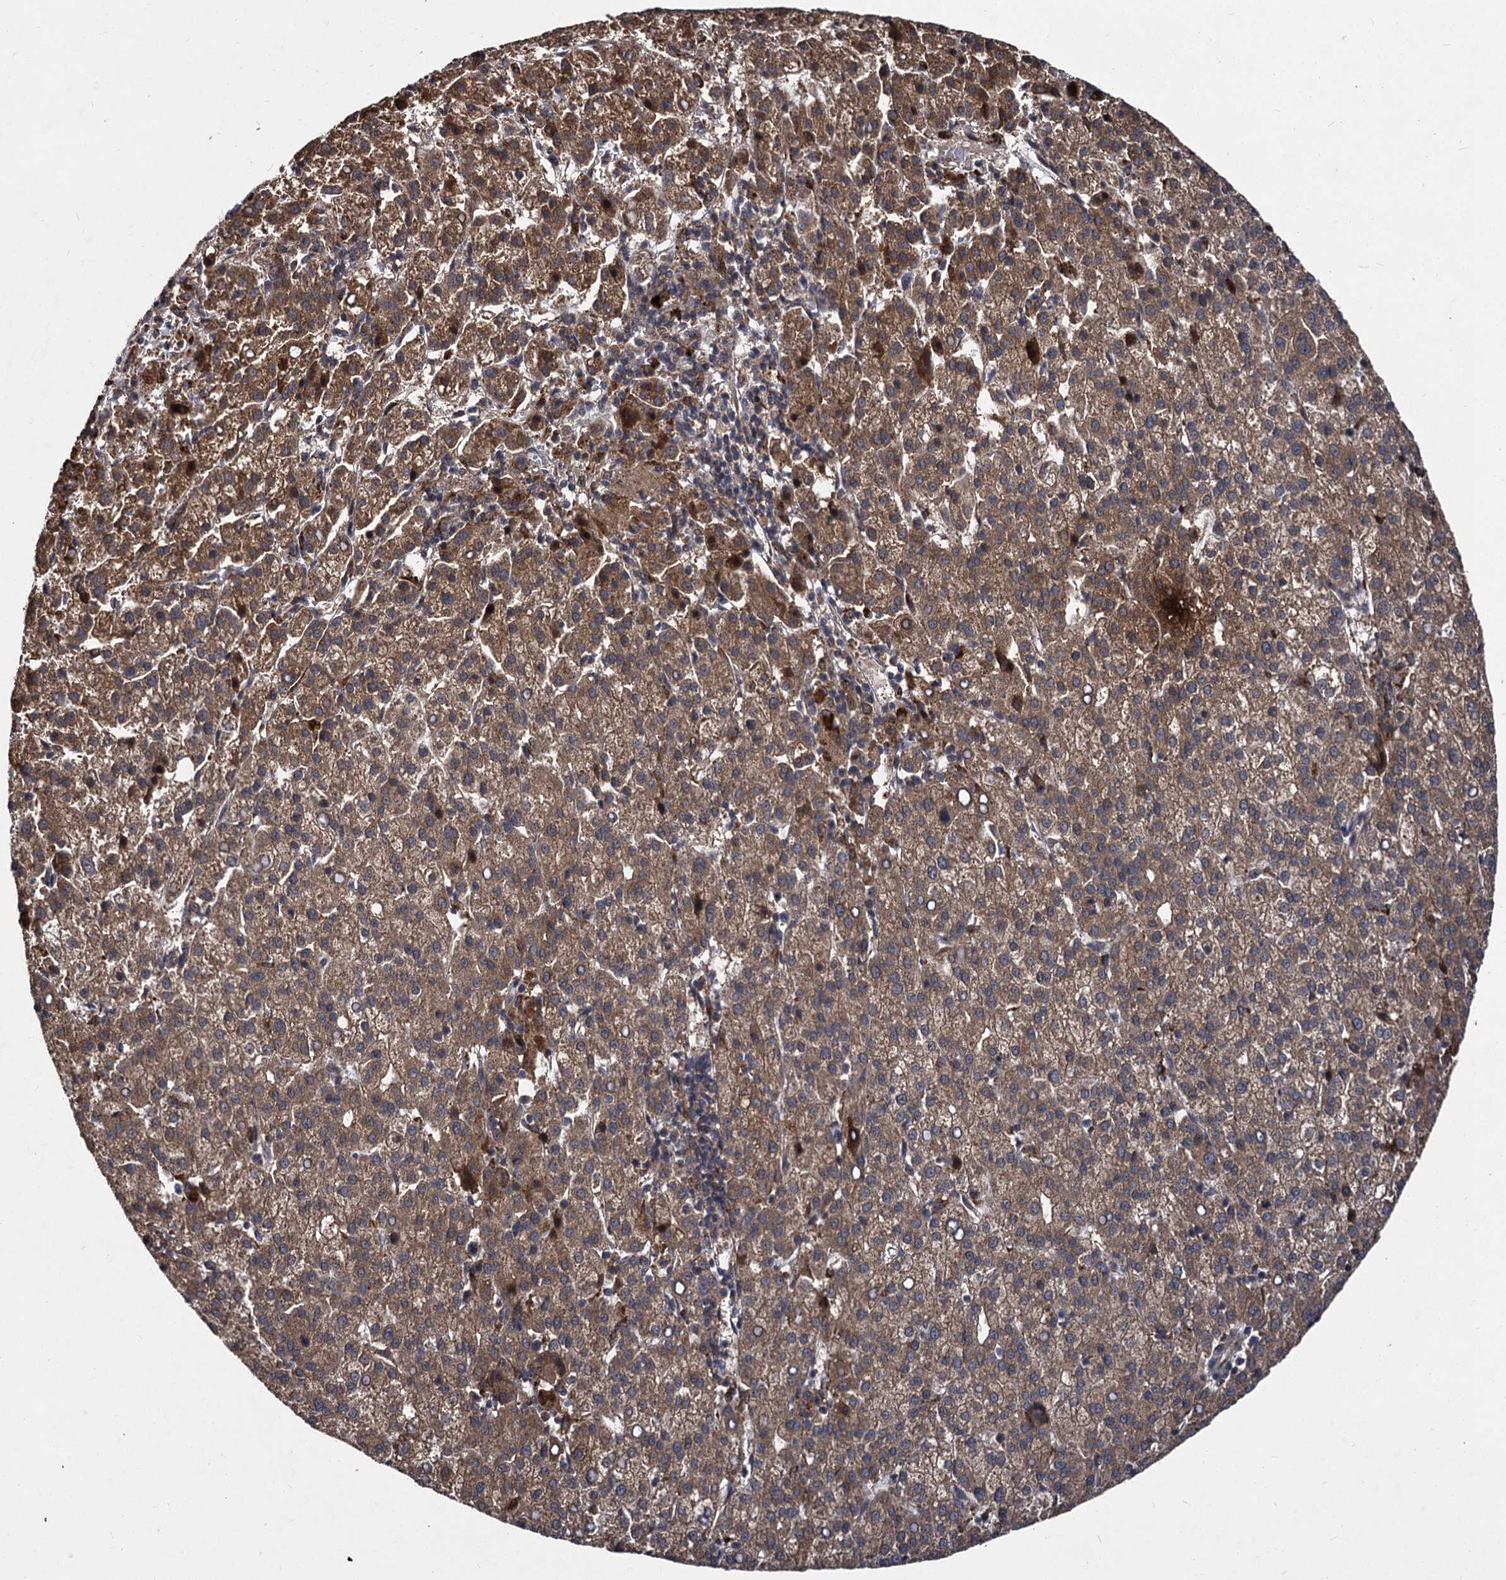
{"staining": {"intensity": "moderate", "quantity": ">75%", "location": "cytoplasmic/membranous"}, "tissue": "liver cancer", "cell_type": "Tumor cells", "image_type": "cancer", "snomed": [{"axis": "morphology", "description": "Carcinoma, Hepatocellular, NOS"}, {"axis": "topography", "description": "Liver"}], "caption": "IHC staining of liver hepatocellular carcinoma, which demonstrates medium levels of moderate cytoplasmic/membranous expression in about >75% of tumor cells indicating moderate cytoplasmic/membranous protein expression. The staining was performed using DAB (brown) for protein detection and nuclei were counterstained in hematoxylin (blue).", "gene": "BCL2L2", "patient": {"sex": "female", "age": 58}}